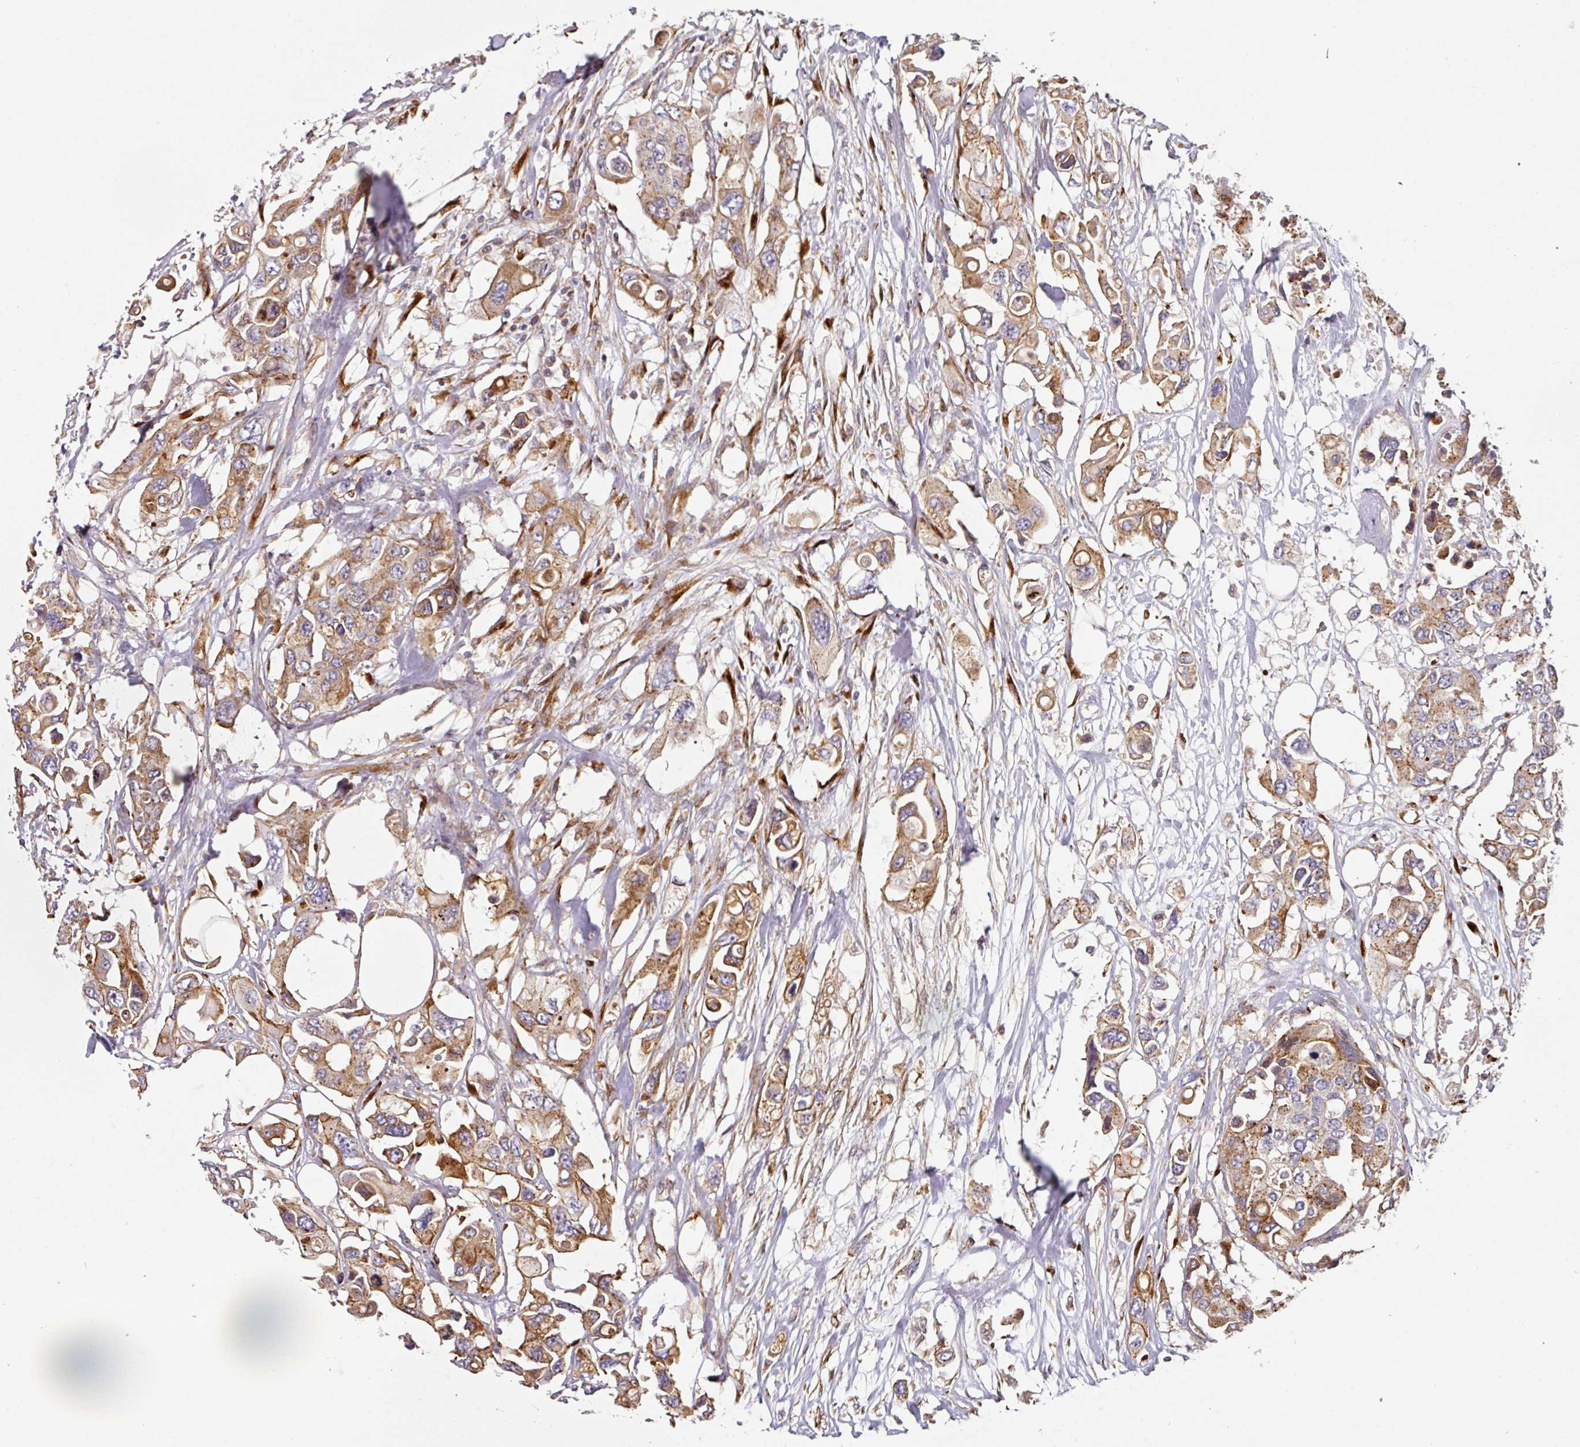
{"staining": {"intensity": "moderate", "quantity": ">75%", "location": "cytoplasmic/membranous"}, "tissue": "colorectal cancer", "cell_type": "Tumor cells", "image_type": "cancer", "snomed": [{"axis": "morphology", "description": "Adenocarcinoma, NOS"}, {"axis": "topography", "description": "Colon"}], "caption": "Human colorectal cancer (adenocarcinoma) stained with a protein marker shows moderate staining in tumor cells.", "gene": "CASP2", "patient": {"sex": "male", "age": 77}}